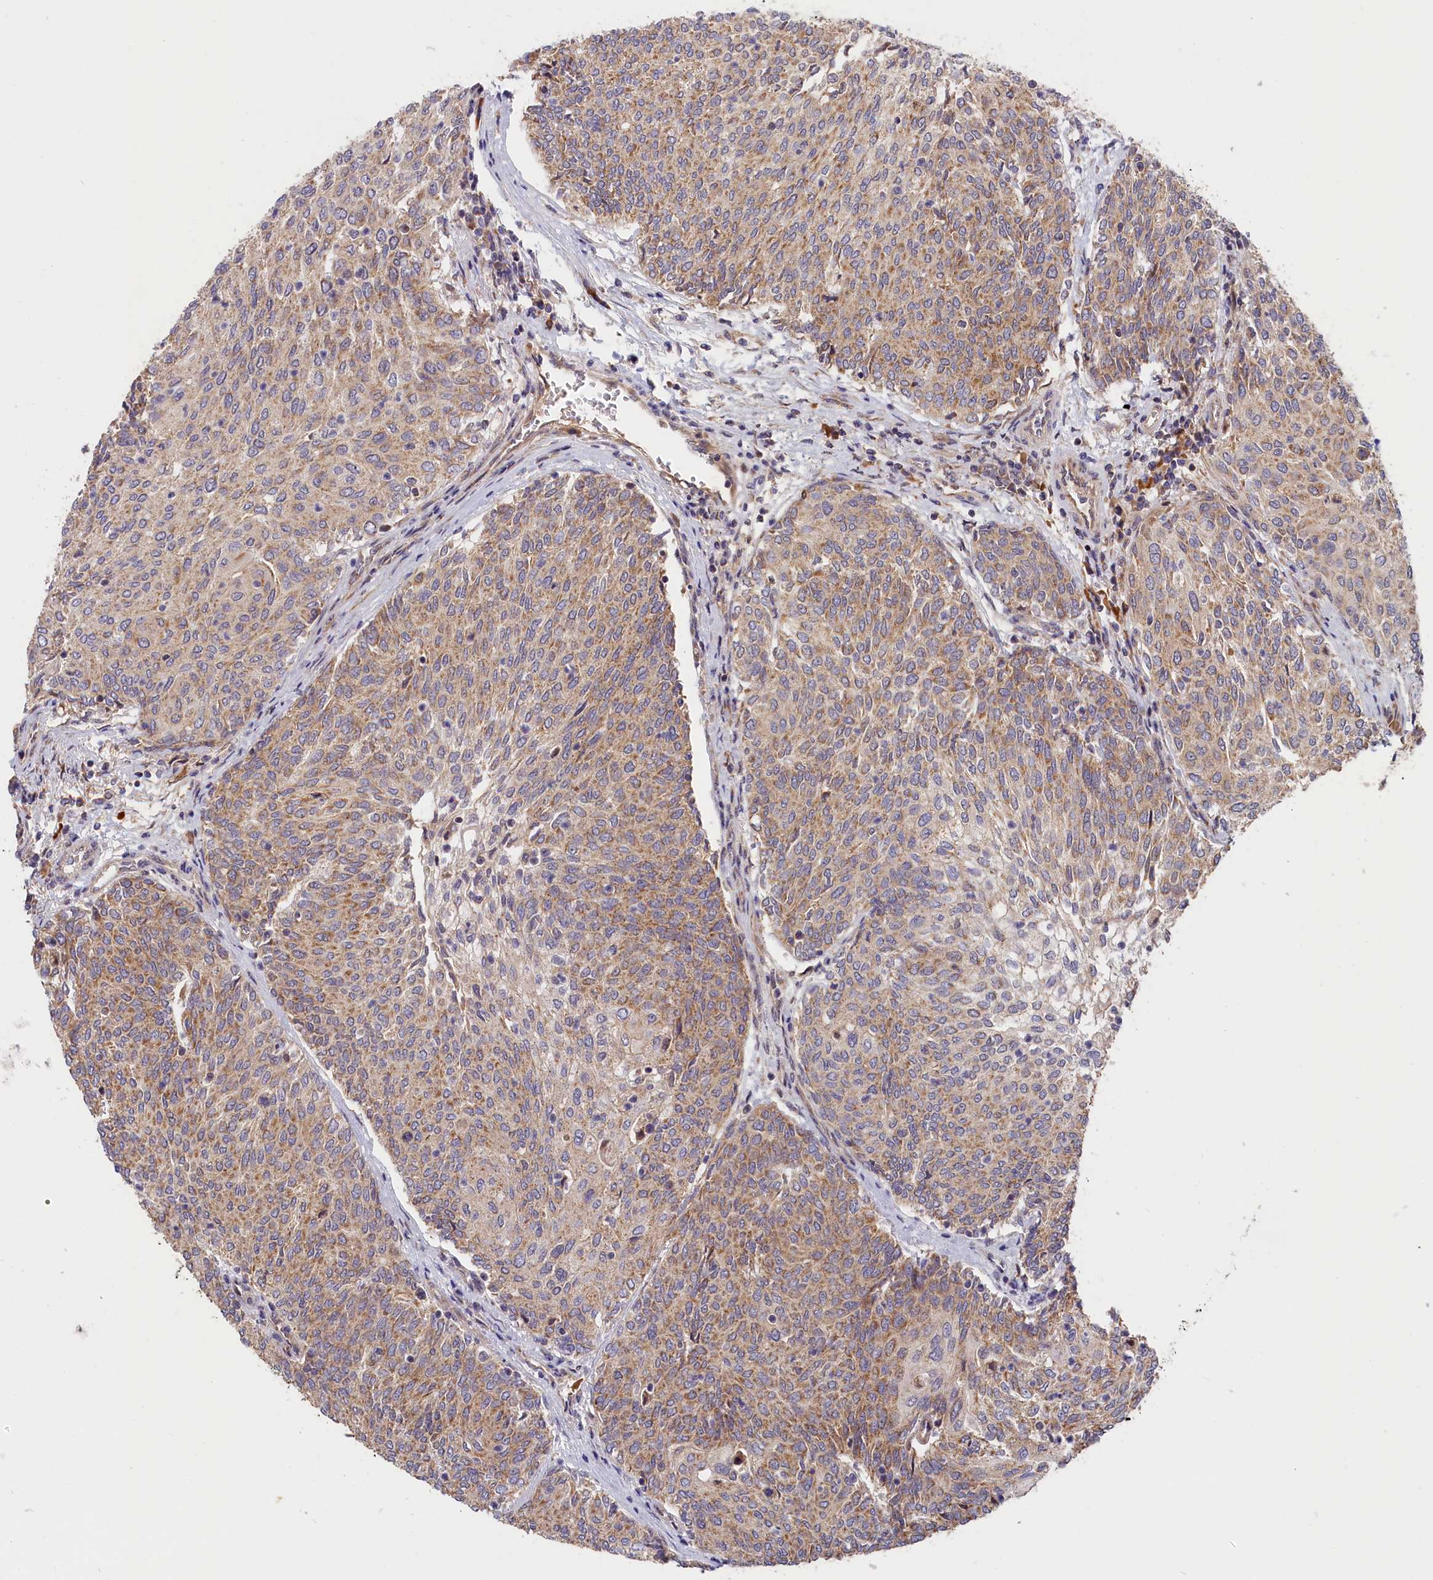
{"staining": {"intensity": "moderate", "quantity": "25%-75%", "location": "cytoplasmic/membranous"}, "tissue": "urothelial cancer", "cell_type": "Tumor cells", "image_type": "cancer", "snomed": [{"axis": "morphology", "description": "Urothelial carcinoma, High grade"}, {"axis": "topography", "description": "Urinary bladder"}], "caption": "Tumor cells display medium levels of moderate cytoplasmic/membranous staining in about 25%-75% of cells in human urothelial cancer.", "gene": "CEP44", "patient": {"sex": "female", "age": 79}}